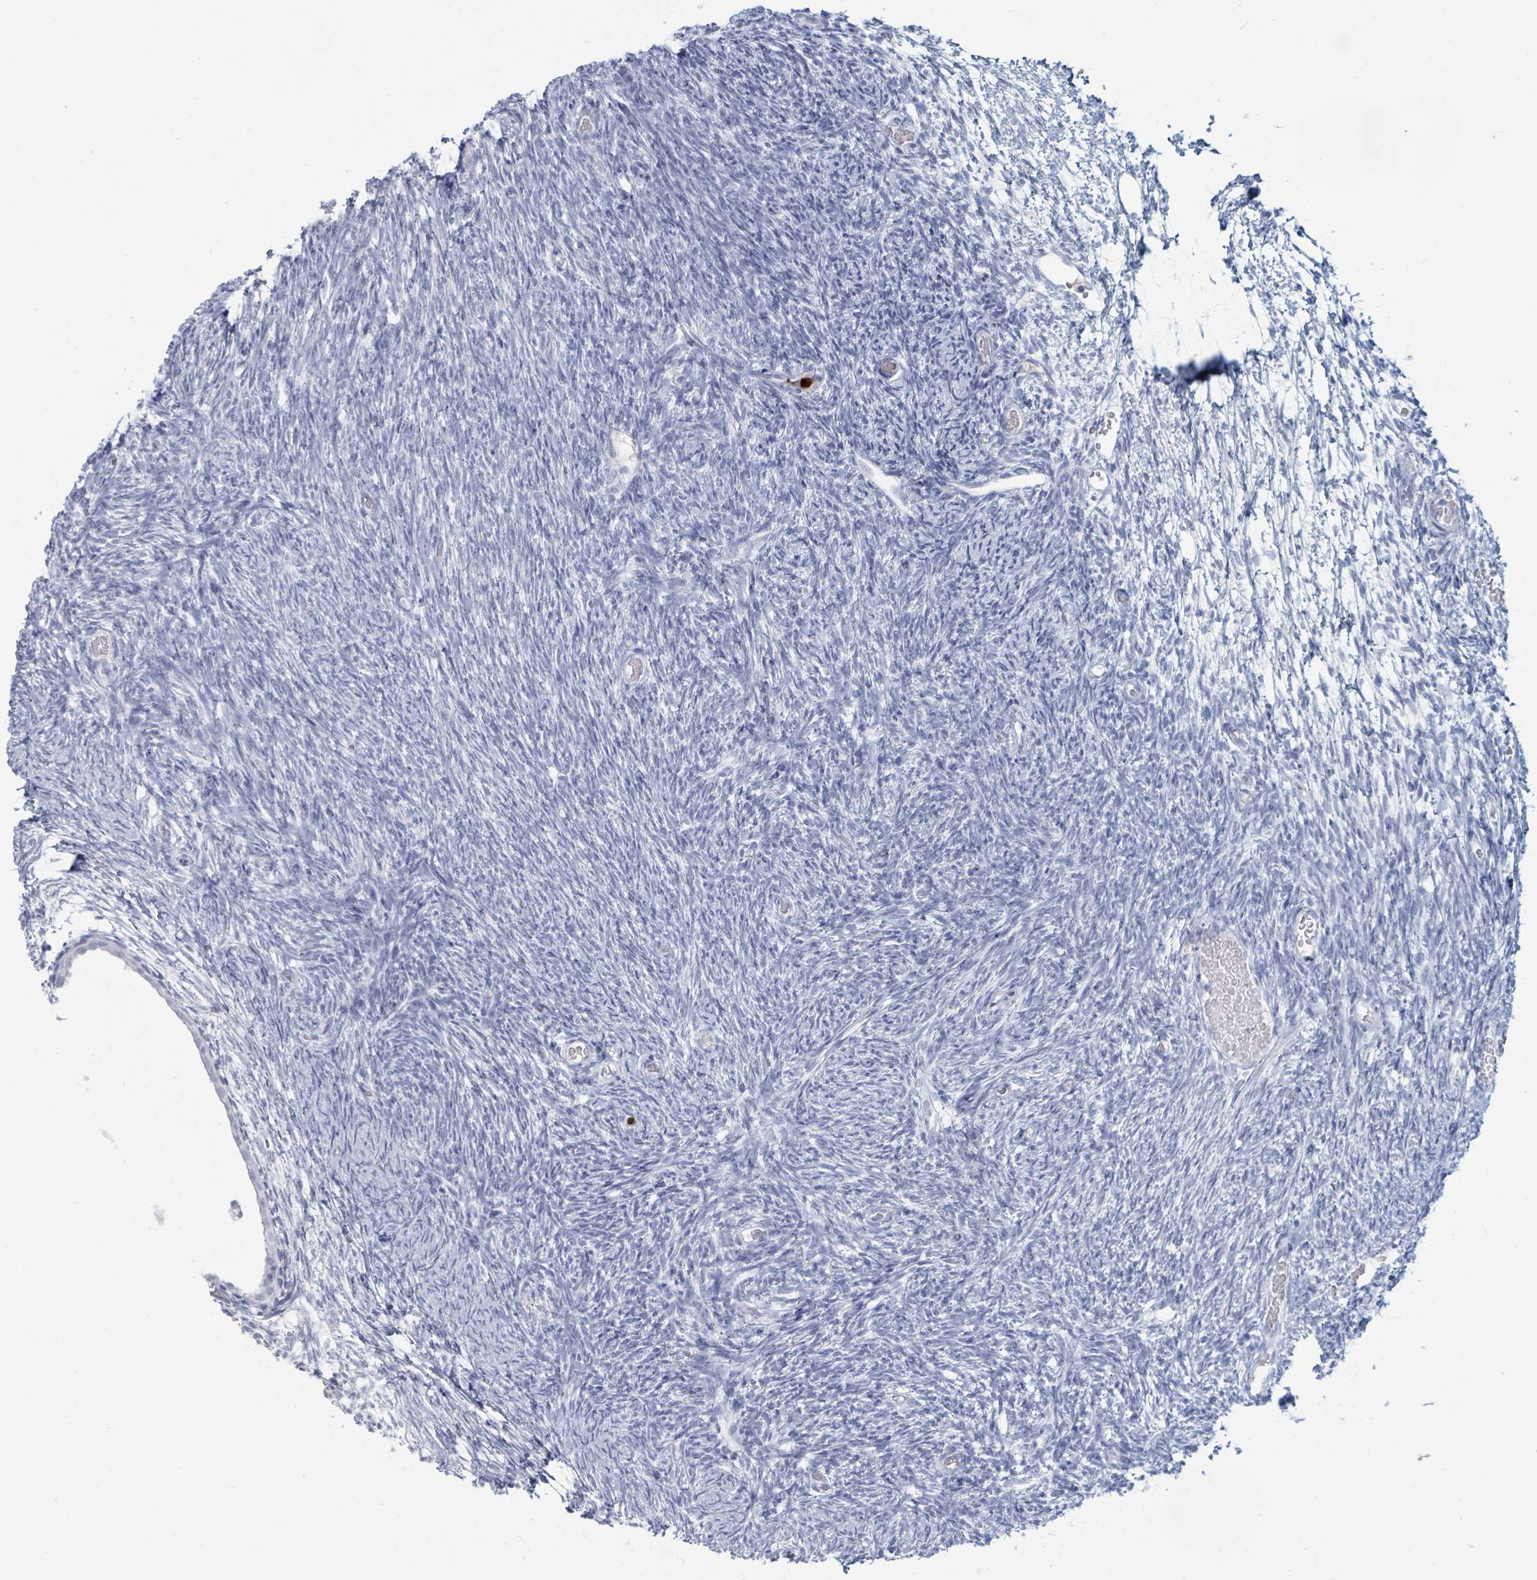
{"staining": {"intensity": "negative", "quantity": "none", "location": "none"}, "tissue": "ovary", "cell_type": "Follicle cells", "image_type": "normal", "snomed": [{"axis": "morphology", "description": "Normal tissue, NOS"}, {"axis": "topography", "description": "Ovary"}], "caption": "An immunohistochemistry (IHC) photomicrograph of unremarkable ovary is shown. There is no staining in follicle cells of ovary. (DAB immunohistochemistry, high magnification).", "gene": "DEFA4", "patient": {"sex": "female", "age": 39}}